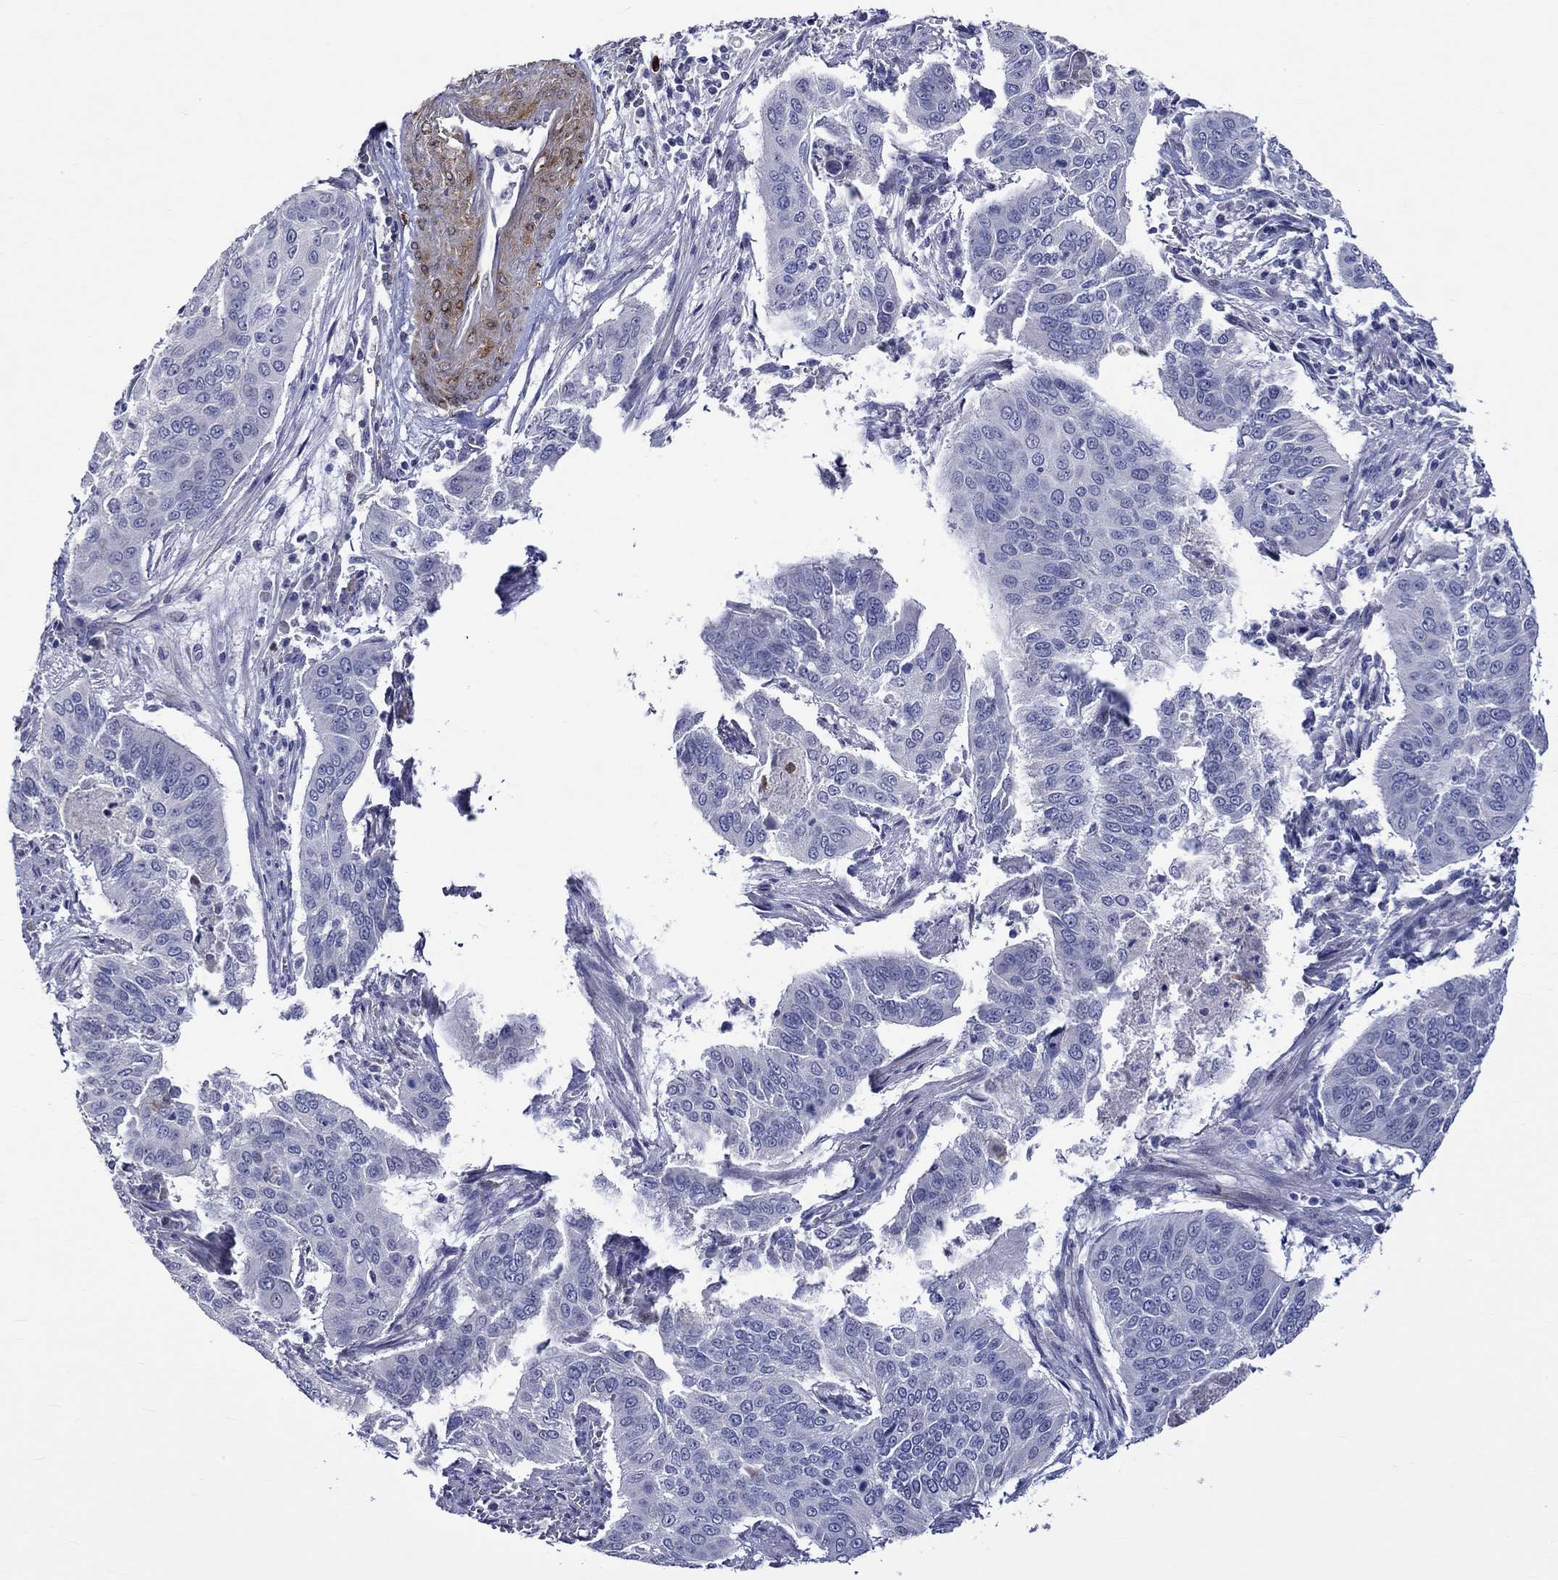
{"staining": {"intensity": "negative", "quantity": "none", "location": "none"}, "tissue": "cervical cancer", "cell_type": "Tumor cells", "image_type": "cancer", "snomed": [{"axis": "morphology", "description": "Squamous cell carcinoma, NOS"}, {"axis": "topography", "description": "Cervix"}], "caption": "Cervical cancer (squamous cell carcinoma) stained for a protein using IHC displays no expression tumor cells.", "gene": "CRYAB", "patient": {"sex": "female", "age": 39}}